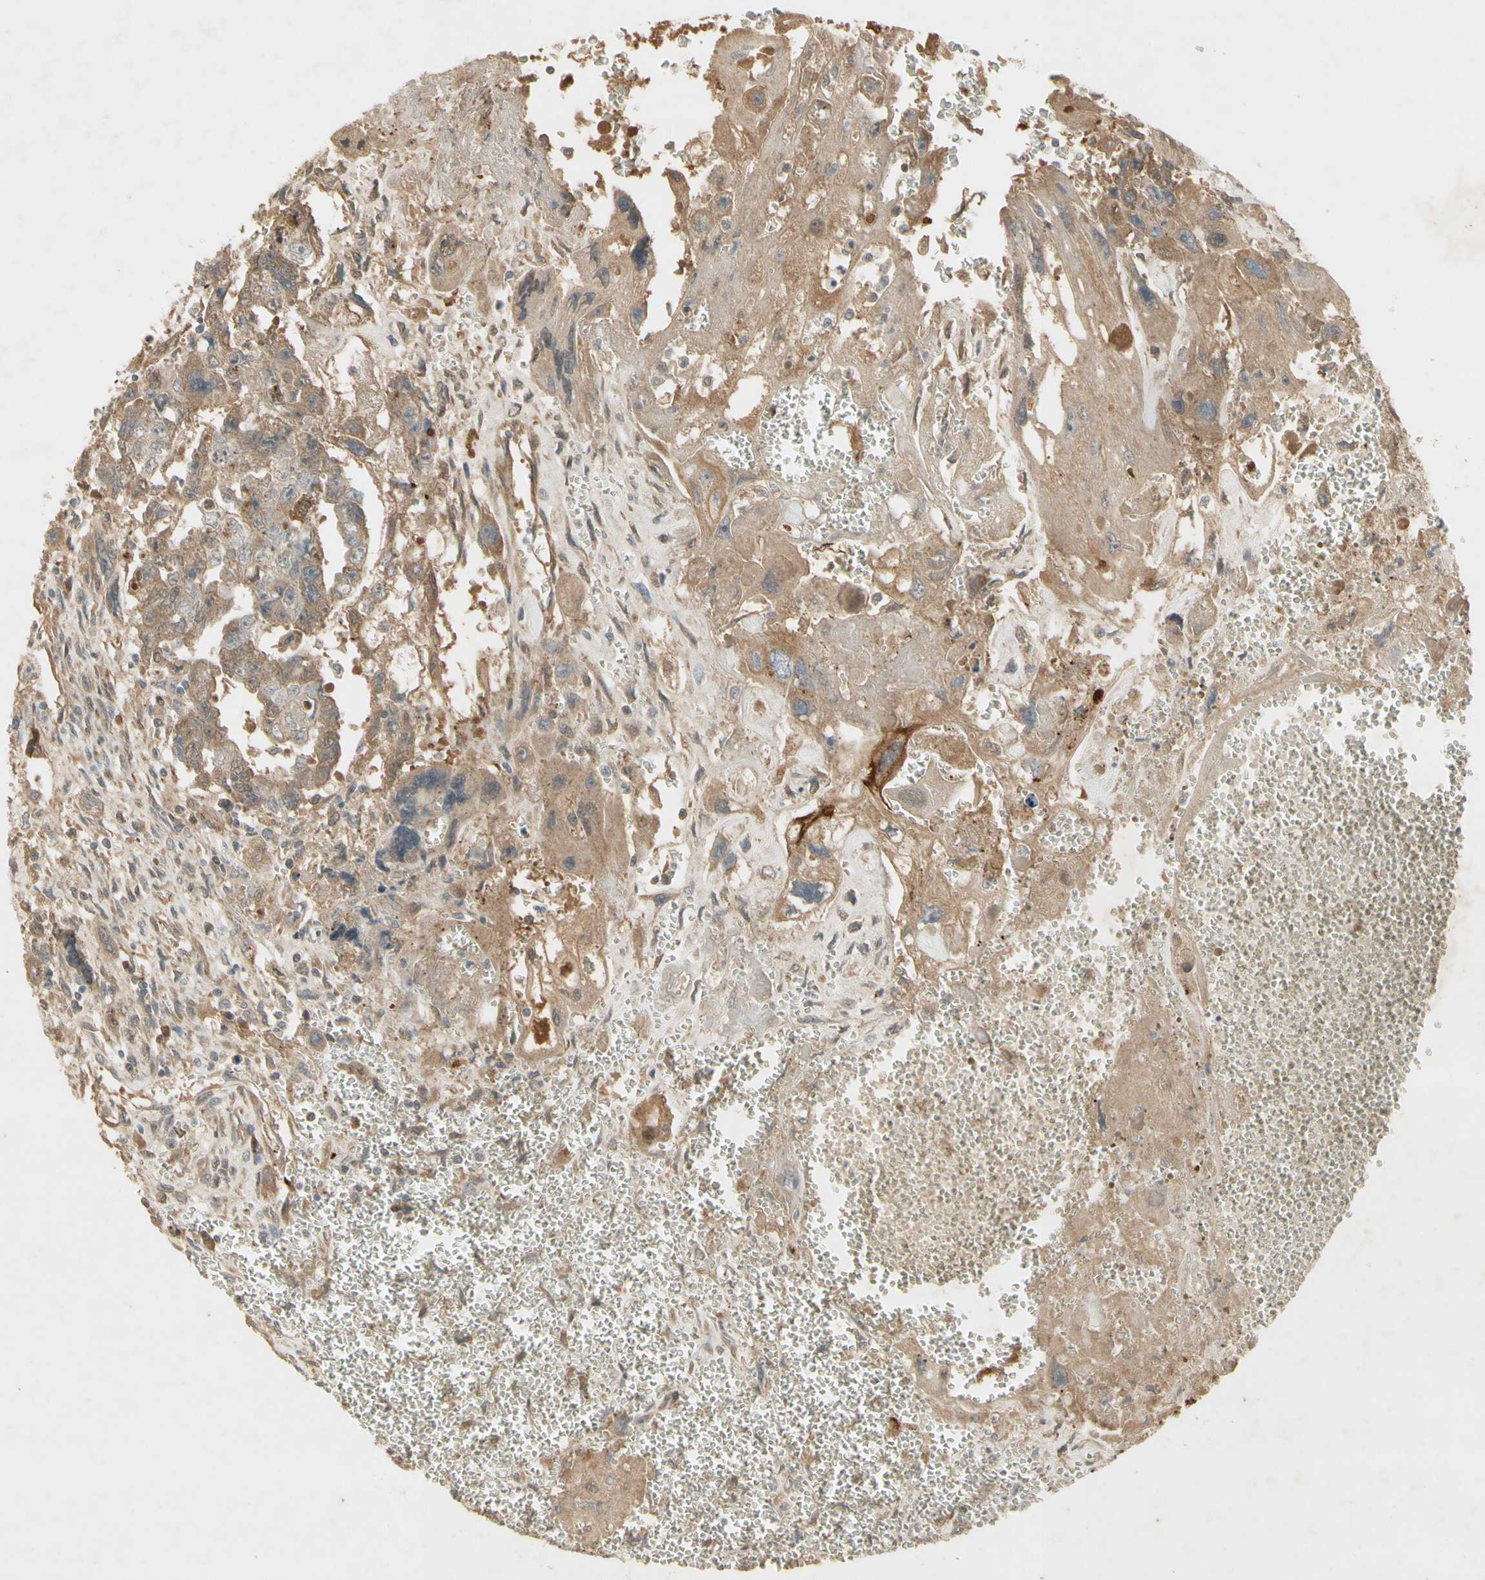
{"staining": {"intensity": "weak", "quantity": "25%-75%", "location": "cytoplasmic/membranous"}, "tissue": "testis cancer", "cell_type": "Tumor cells", "image_type": "cancer", "snomed": [{"axis": "morphology", "description": "Carcinoma, Embryonal, NOS"}, {"axis": "topography", "description": "Testis"}], "caption": "Protein staining by immunohistochemistry (IHC) exhibits weak cytoplasmic/membranous staining in approximately 25%-75% of tumor cells in testis embryonal carcinoma. (DAB (3,3'-diaminobenzidine) IHC, brown staining for protein, blue staining for nuclei).", "gene": "NRG4", "patient": {"sex": "male", "age": 28}}